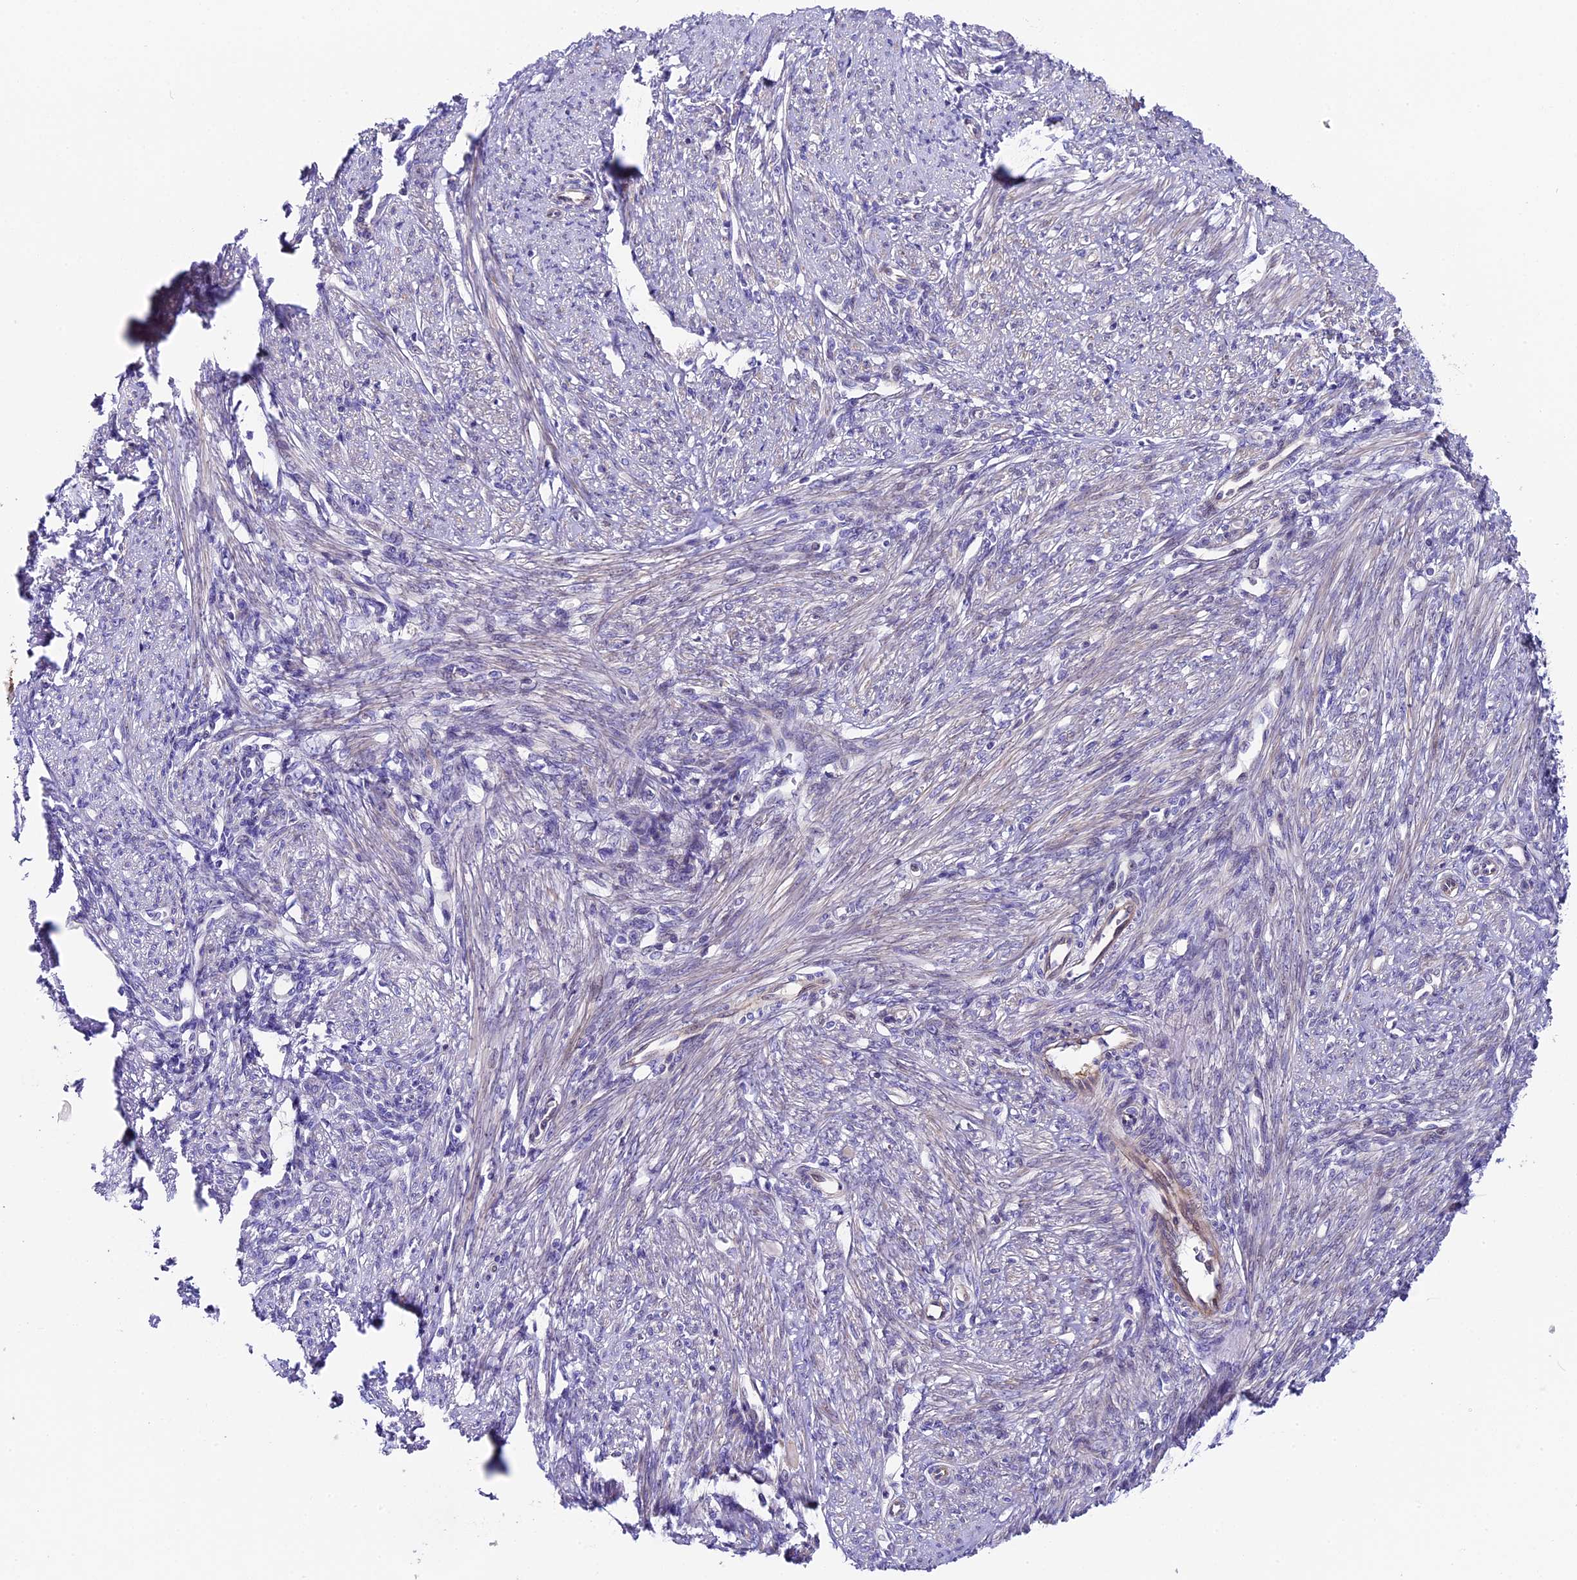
{"staining": {"intensity": "weak", "quantity": "25%-75%", "location": "cytoplasmic/membranous"}, "tissue": "smooth muscle", "cell_type": "Smooth muscle cells", "image_type": "normal", "snomed": [{"axis": "morphology", "description": "Normal tissue, NOS"}, {"axis": "topography", "description": "Smooth muscle"}, {"axis": "topography", "description": "Uterus"}], "caption": "Immunohistochemical staining of benign smooth muscle reveals 25%-75% levels of weak cytoplasmic/membranous protein expression in approximately 25%-75% of smooth muscle cells.", "gene": "PIGU", "patient": {"sex": "female", "age": 59}}